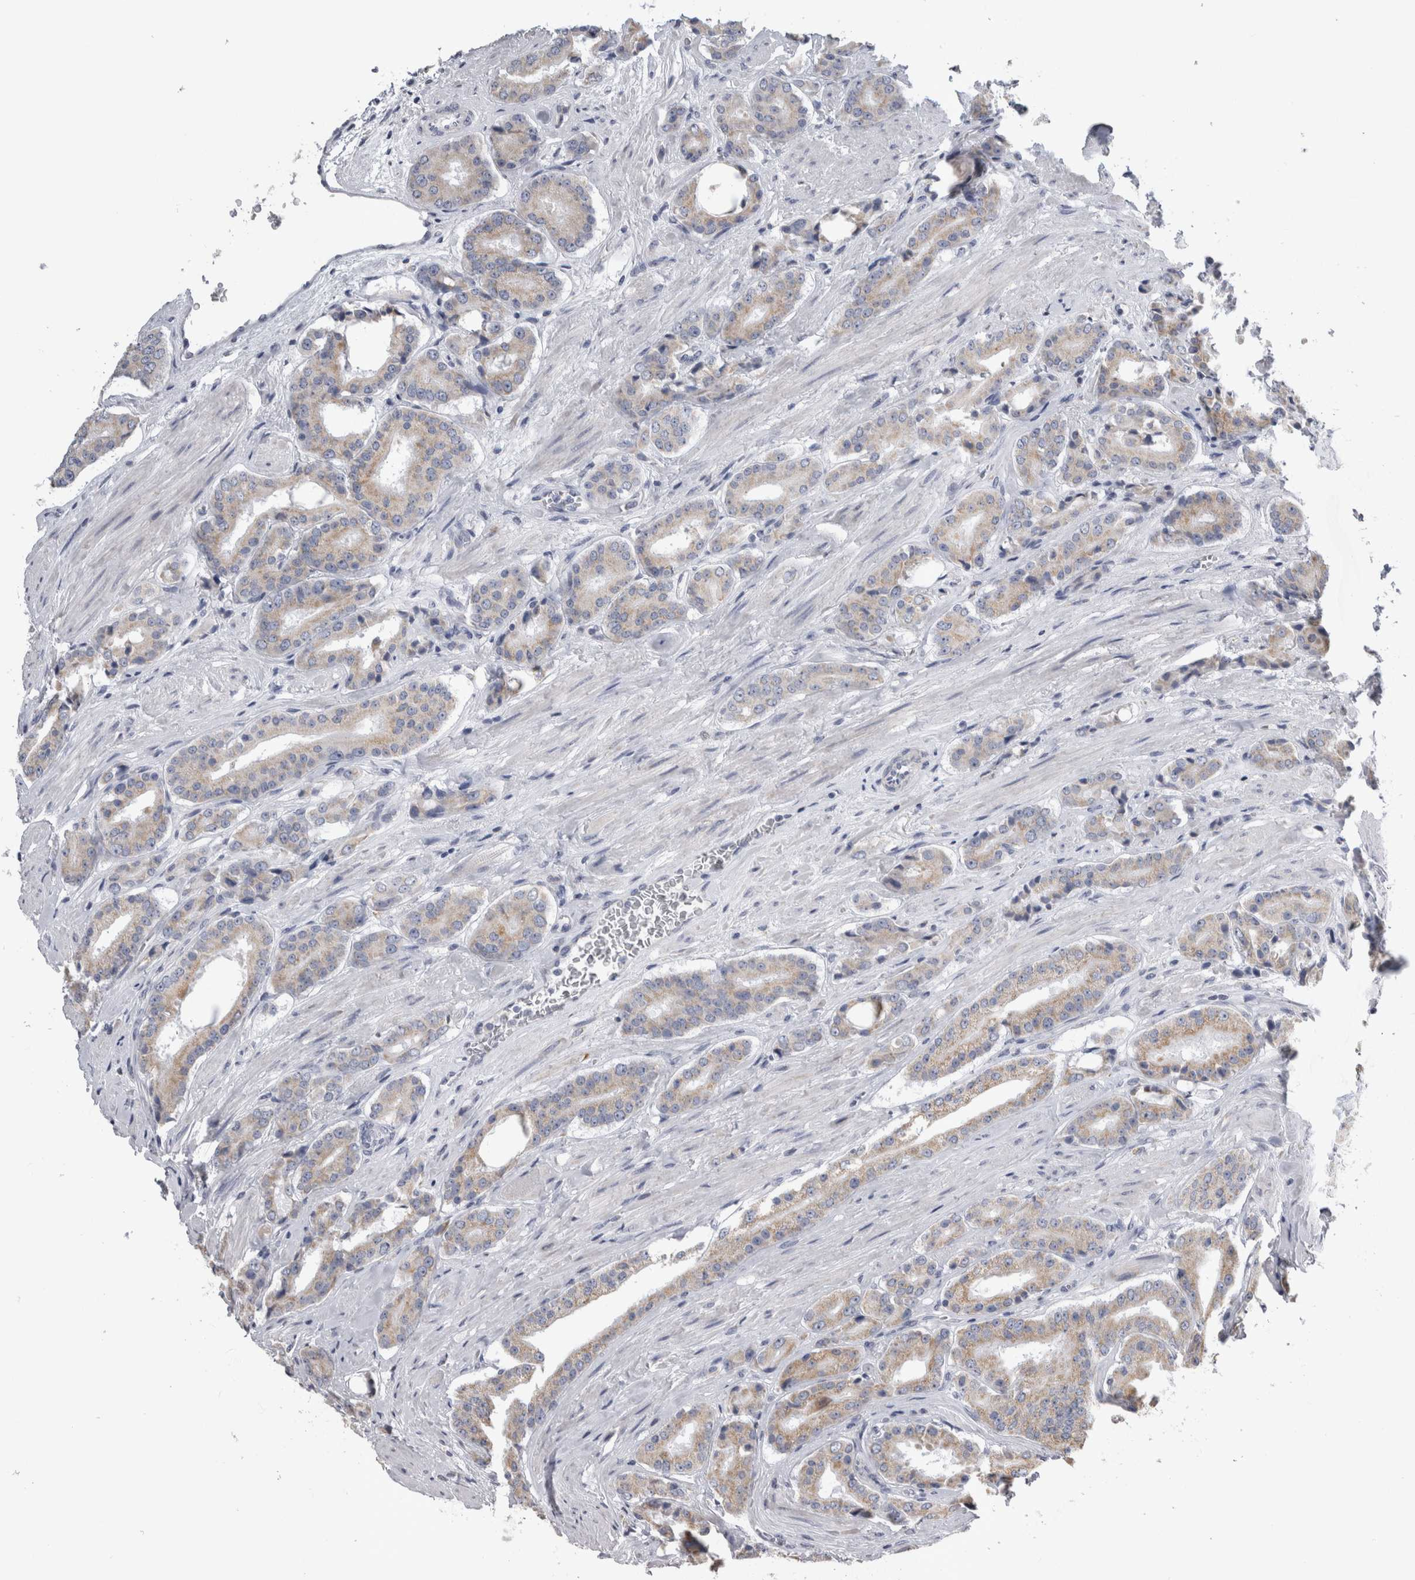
{"staining": {"intensity": "weak", "quantity": "<25%", "location": "cytoplasmic/membranous"}, "tissue": "prostate cancer", "cell_type": "Tumor cells", "image_type": "cancer", "snomed": [{"axis": "morphology", "description": "Adenocarcinoma, High grade"}, {"axis": "topography", "description": "Prostate"}], "caption": "IHC histopathology image of human prostate adenocarcinoma (high-grade) stained for a protein (brown), which displays no staining in tumor cells.", "gene": "DHRS4", "patient": {"sex": "male", "age": 71}}